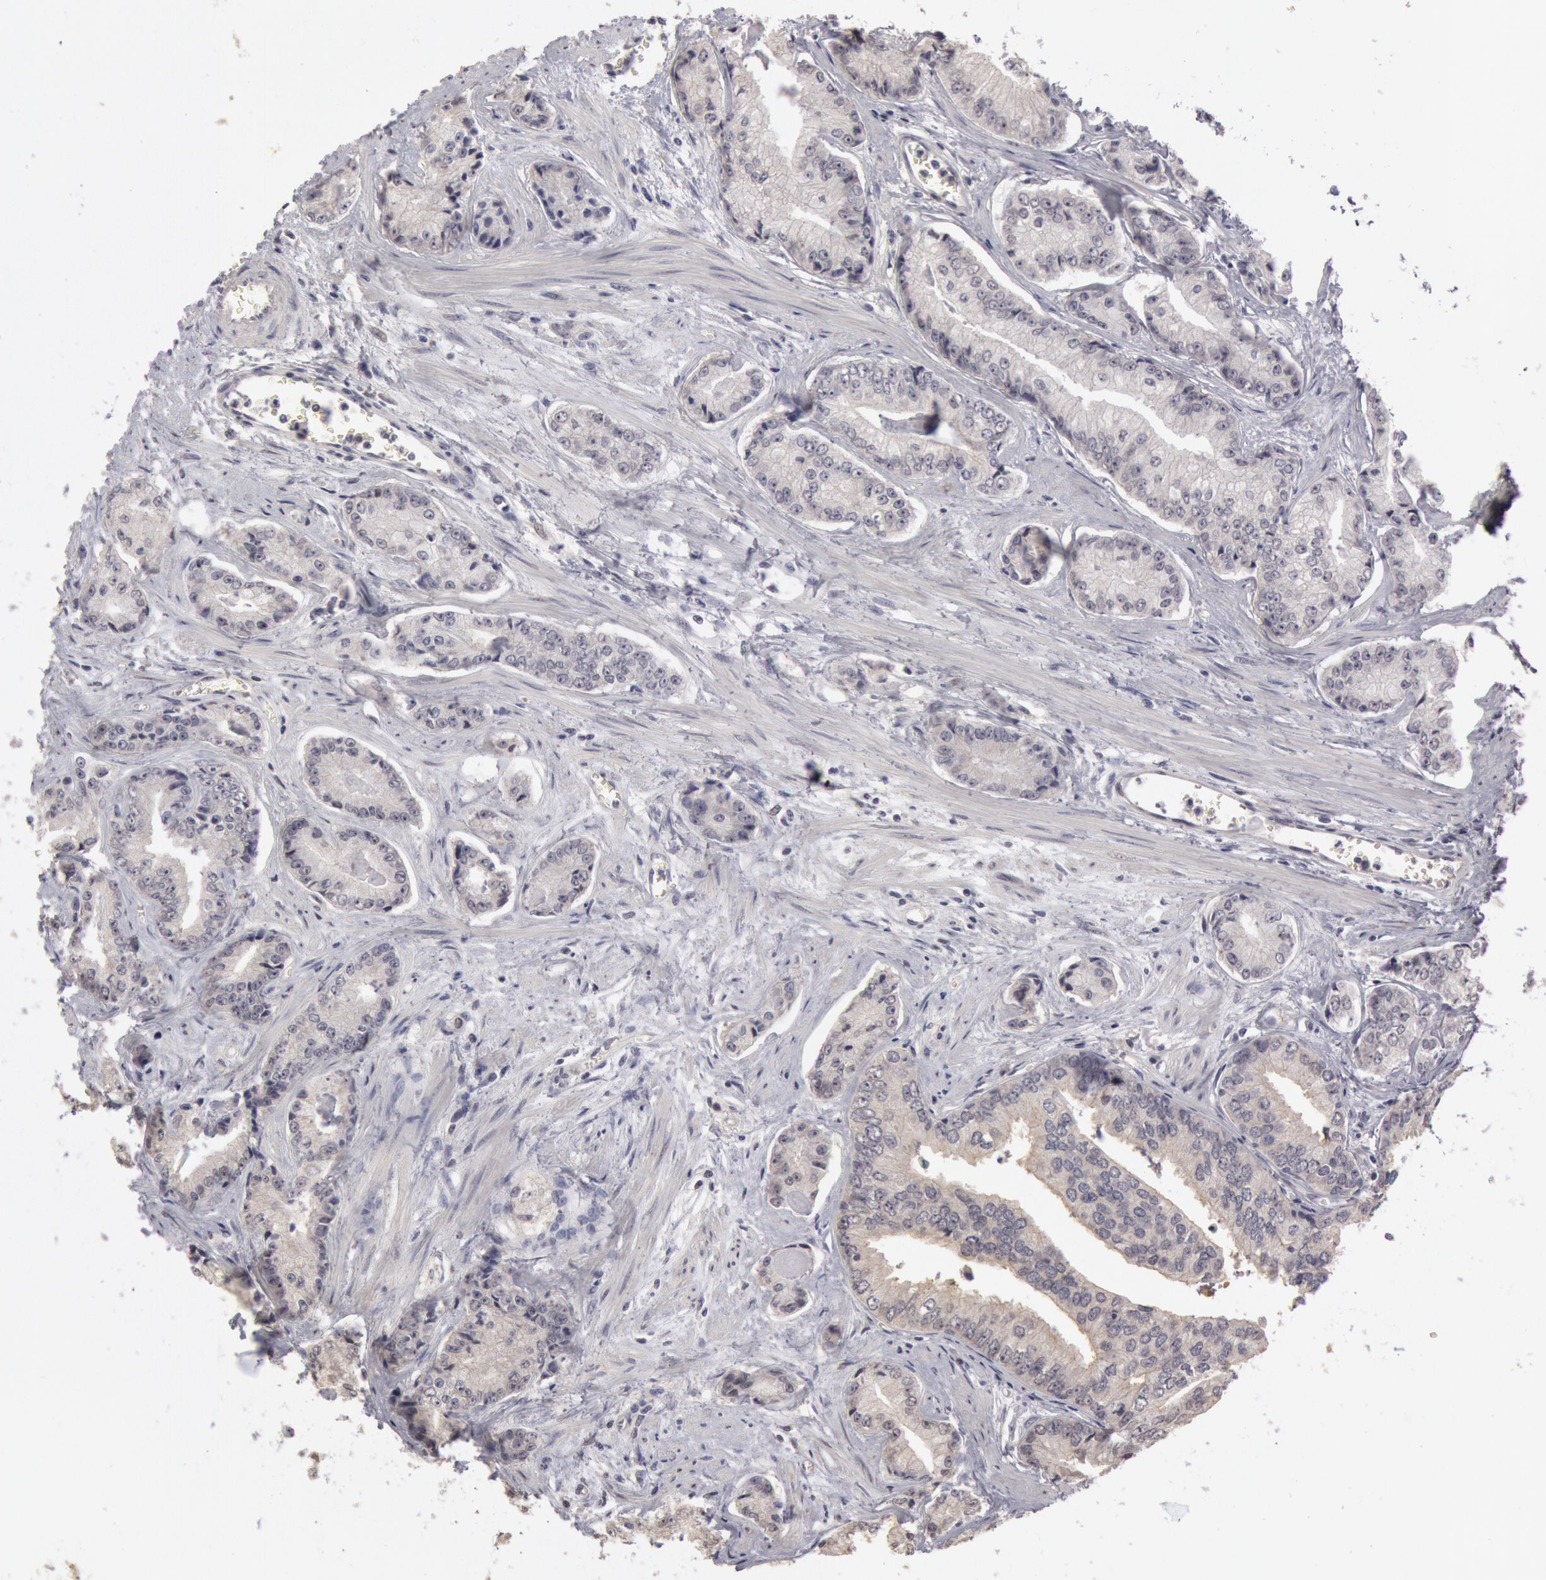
{"staining": {"intensity": "negative", "quantity": "none", "location": "none"}, "tissue": "prostate cancer", "cell_type": "Tumor cells", "image_type": "cancer", "snomed": [{"axis": "morphology", "description": "Adenocarcinoma, High grade"}, {"axis": "topography", "description": "Prostate"}], "caption": "Tumor cells are negative for brown protein staining in high-grade adenocarcinoma (prostate).", "gene": "RIMBP3C", "patient": {"sex": "male", "age": 56}}